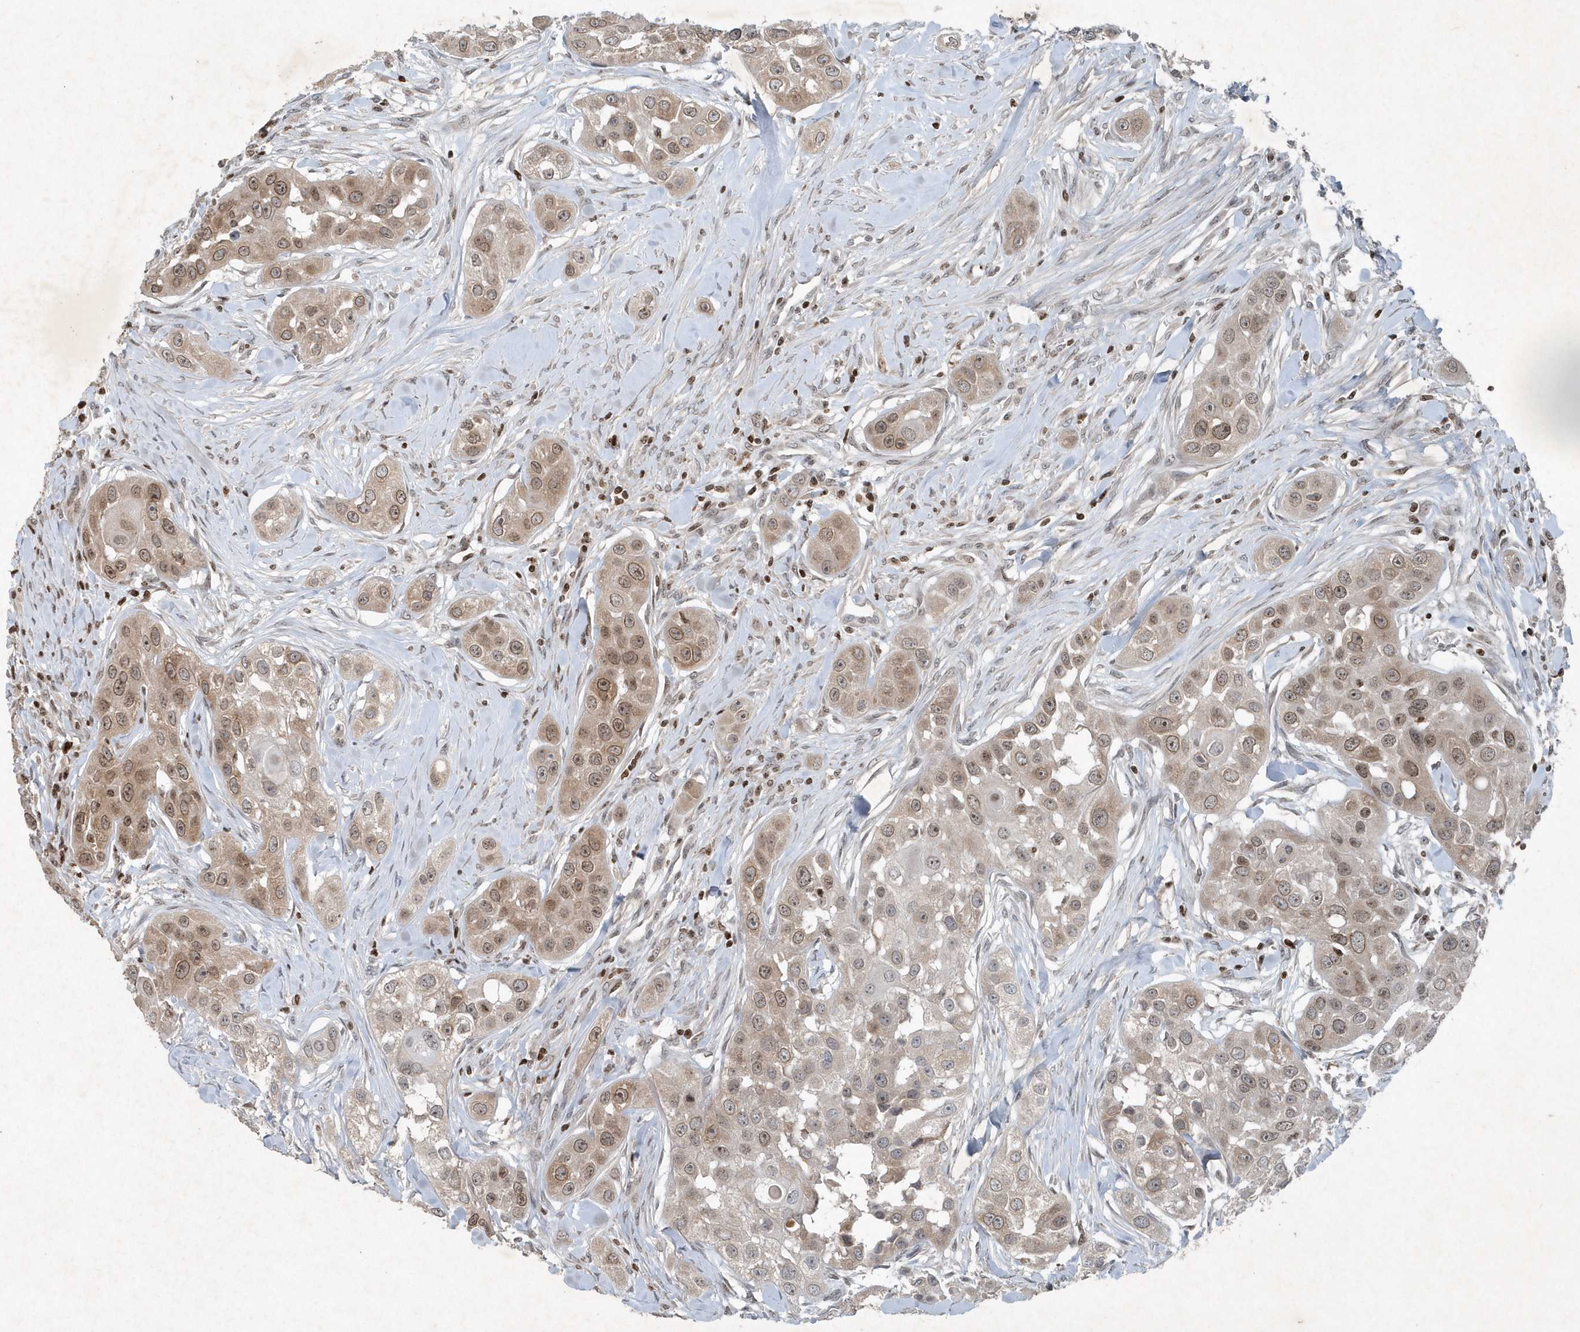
{"staining": {"intensity": "moderate", "quantity": ">75%", "location": "cytoplasmic/membranous,nuclear"}, "tissue": "head and neck cancer", "cell_type": "Tumor cells", "image_type": "cancer", "snomed": [{"axis": "morphology", "description": "Normal tissue, NOS"}, {"axis": "morphology", "description": "Squamous cell carcinoma, NOS"}, {"axis": "topography", "description": "Skeletal muscle"}, {"axis": "topography", "description": "Head-Neck"}], "caption": "DAB (3,3'-diaminobenzidine) immunohistochemical staining of head and neck cancer displays moderate cytoplasmic/membranous and nuclear protein staining in about >75% of tumor cells.", "gene": "QTRT2", "patient": {"sex": "male", "age": 51}}